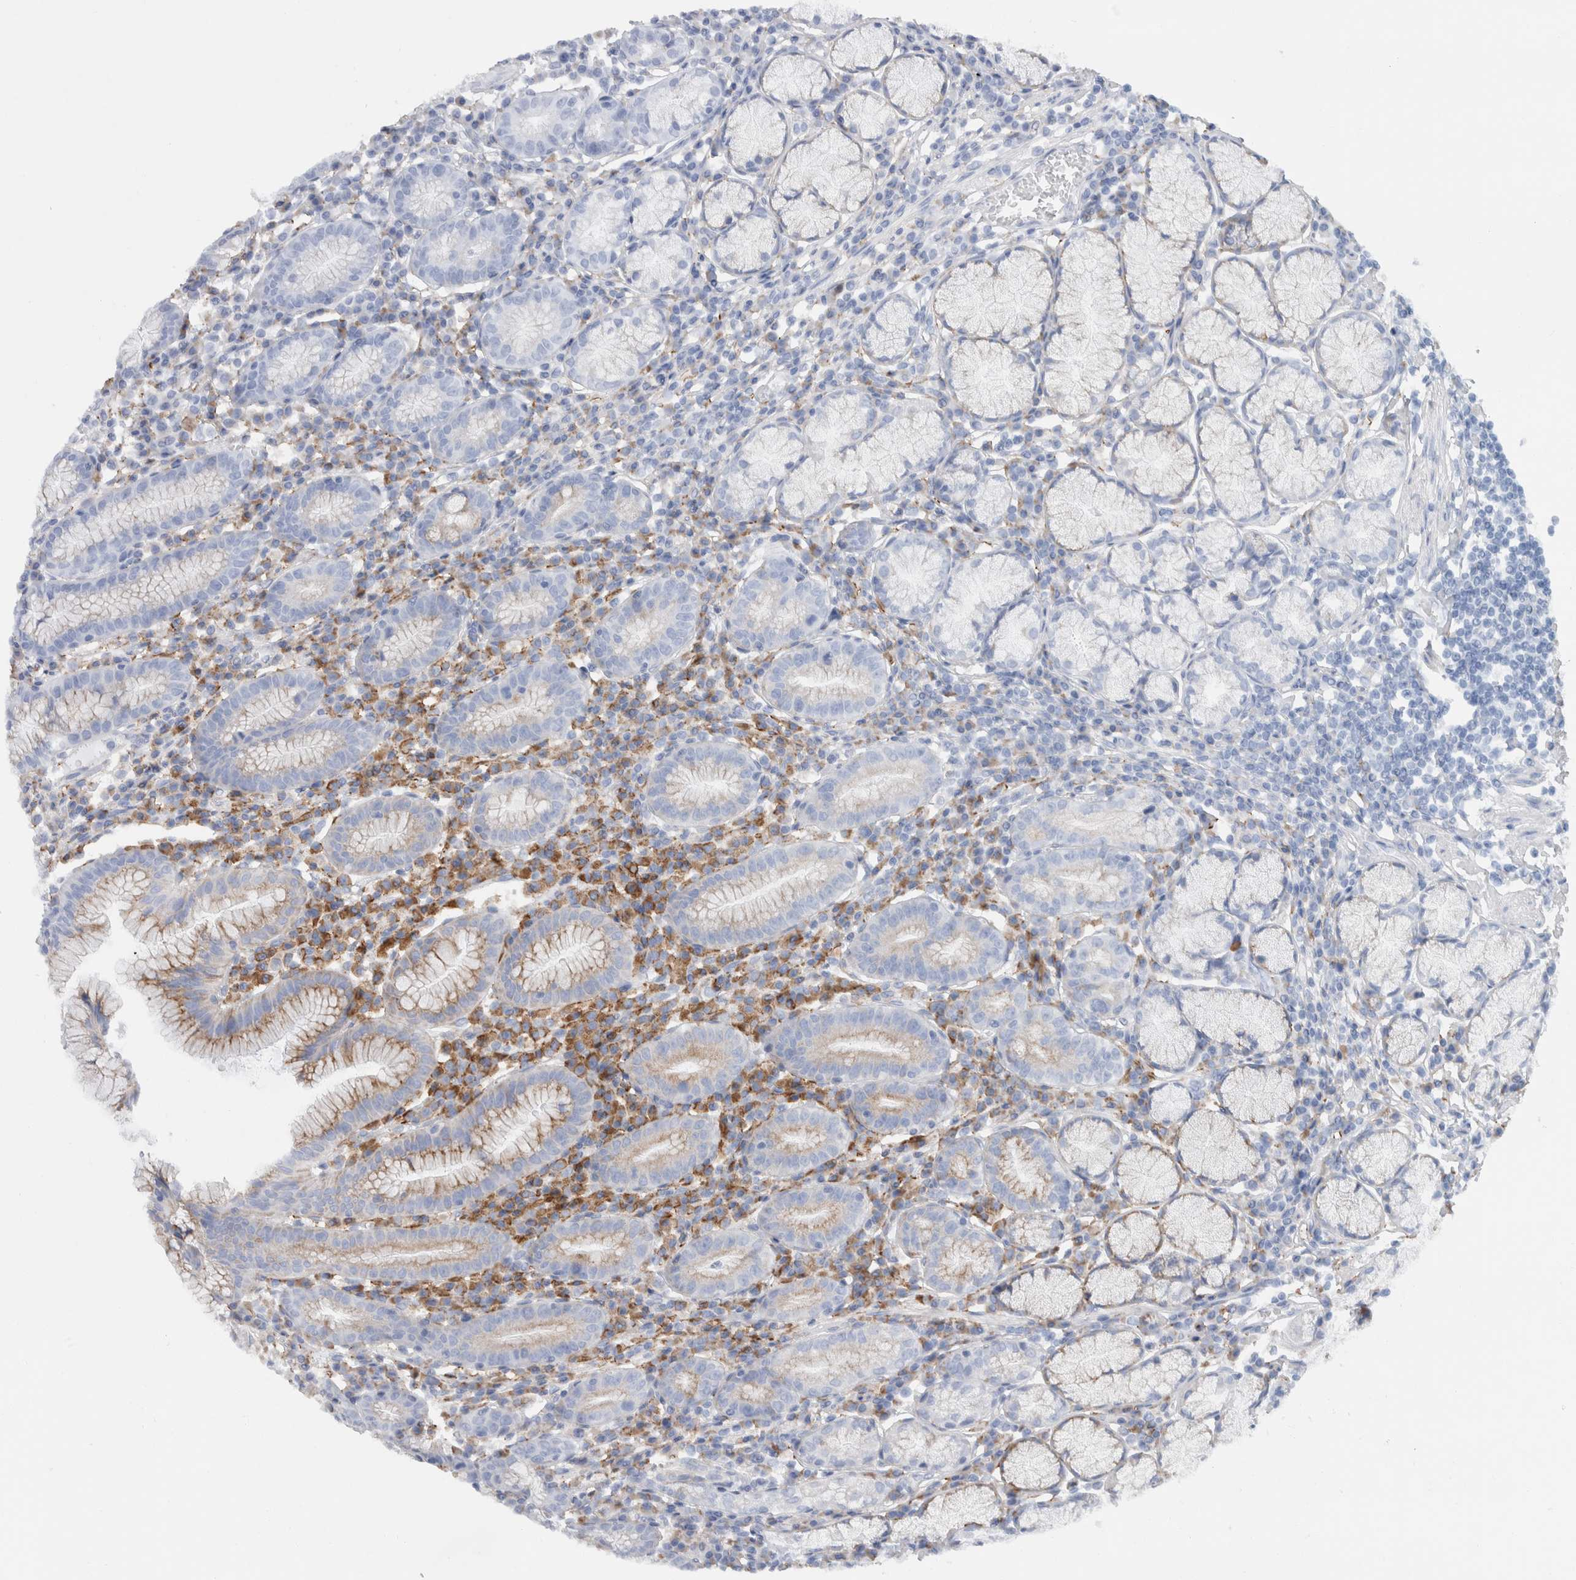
{"staining": {"intensity": "moderate", "quantity": "<25%", "location": "cytoplasmic/membranous"}, "tissue": "stomach", "cell_type": "Glandular cells", "image_type": "normal", "snomed": [{"axis": "morphology", "description": "Normal tissue, NOS"}, {"axis": "topography", "description": "Stomach"}], "caption": "Stomach stained for a protein shows moderate cytoplasmic/membranous positivity in glandular cells. (DAB IHC with brightfield microscopy, high magnification).", "gene": "ENGASE", "patient": {"sex": "male", "age": 55}}